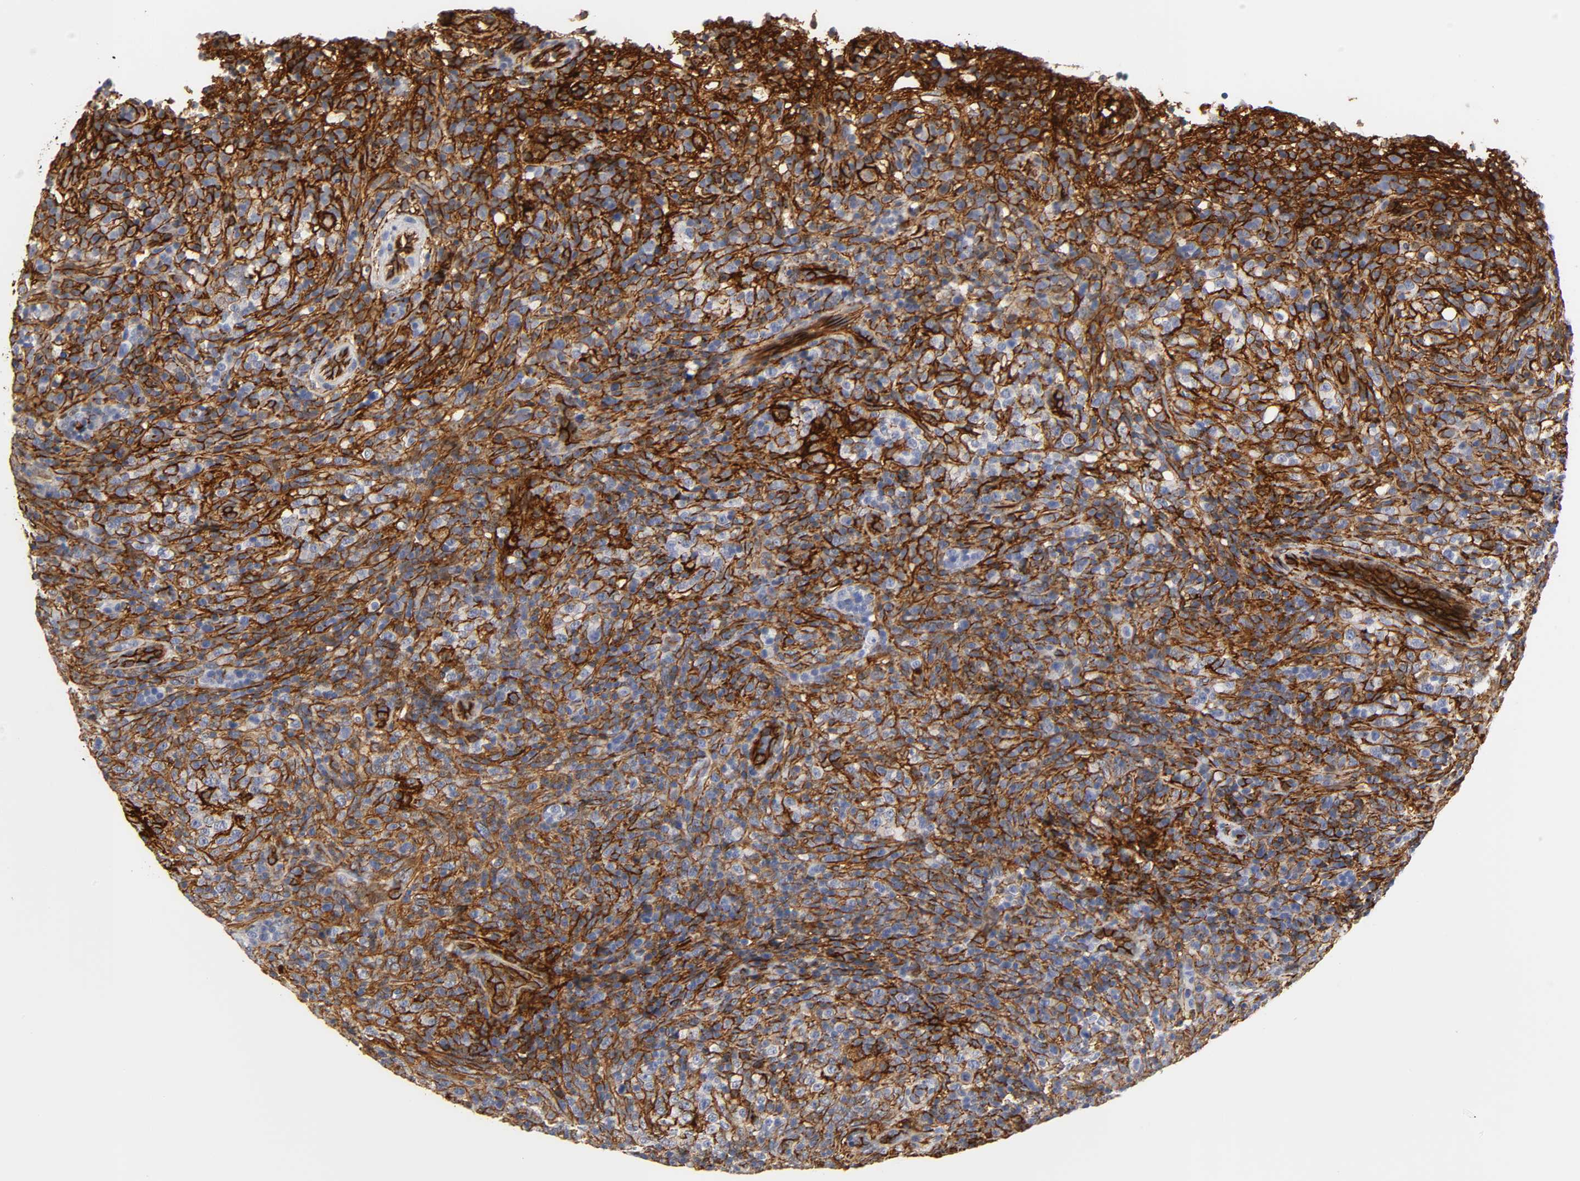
{"staining": {"intensity": "strong", "quantity": ">75%", "location": "cytoplasmic/membranous"}, "tissue": "lymphoma", "cell_type": "Tumor cells", "image_type": "cancer", "snomed": [{"axis": "morphology", "description": "Malignant lymphoma, non-Hodgkin's type, High grade"}, {"axis": "topography", "description": "Lymph node"}], "caption": "High-grade malignant lymphoma, non-Hodgkin's type tissue reveals strong cytoplasmic/membranous expression in about >75% of tumor cells (IHC, brightfield microscopy, high magnification).", "gene": "ICAM1", "patient": {"sex": "female", "age": 76}}